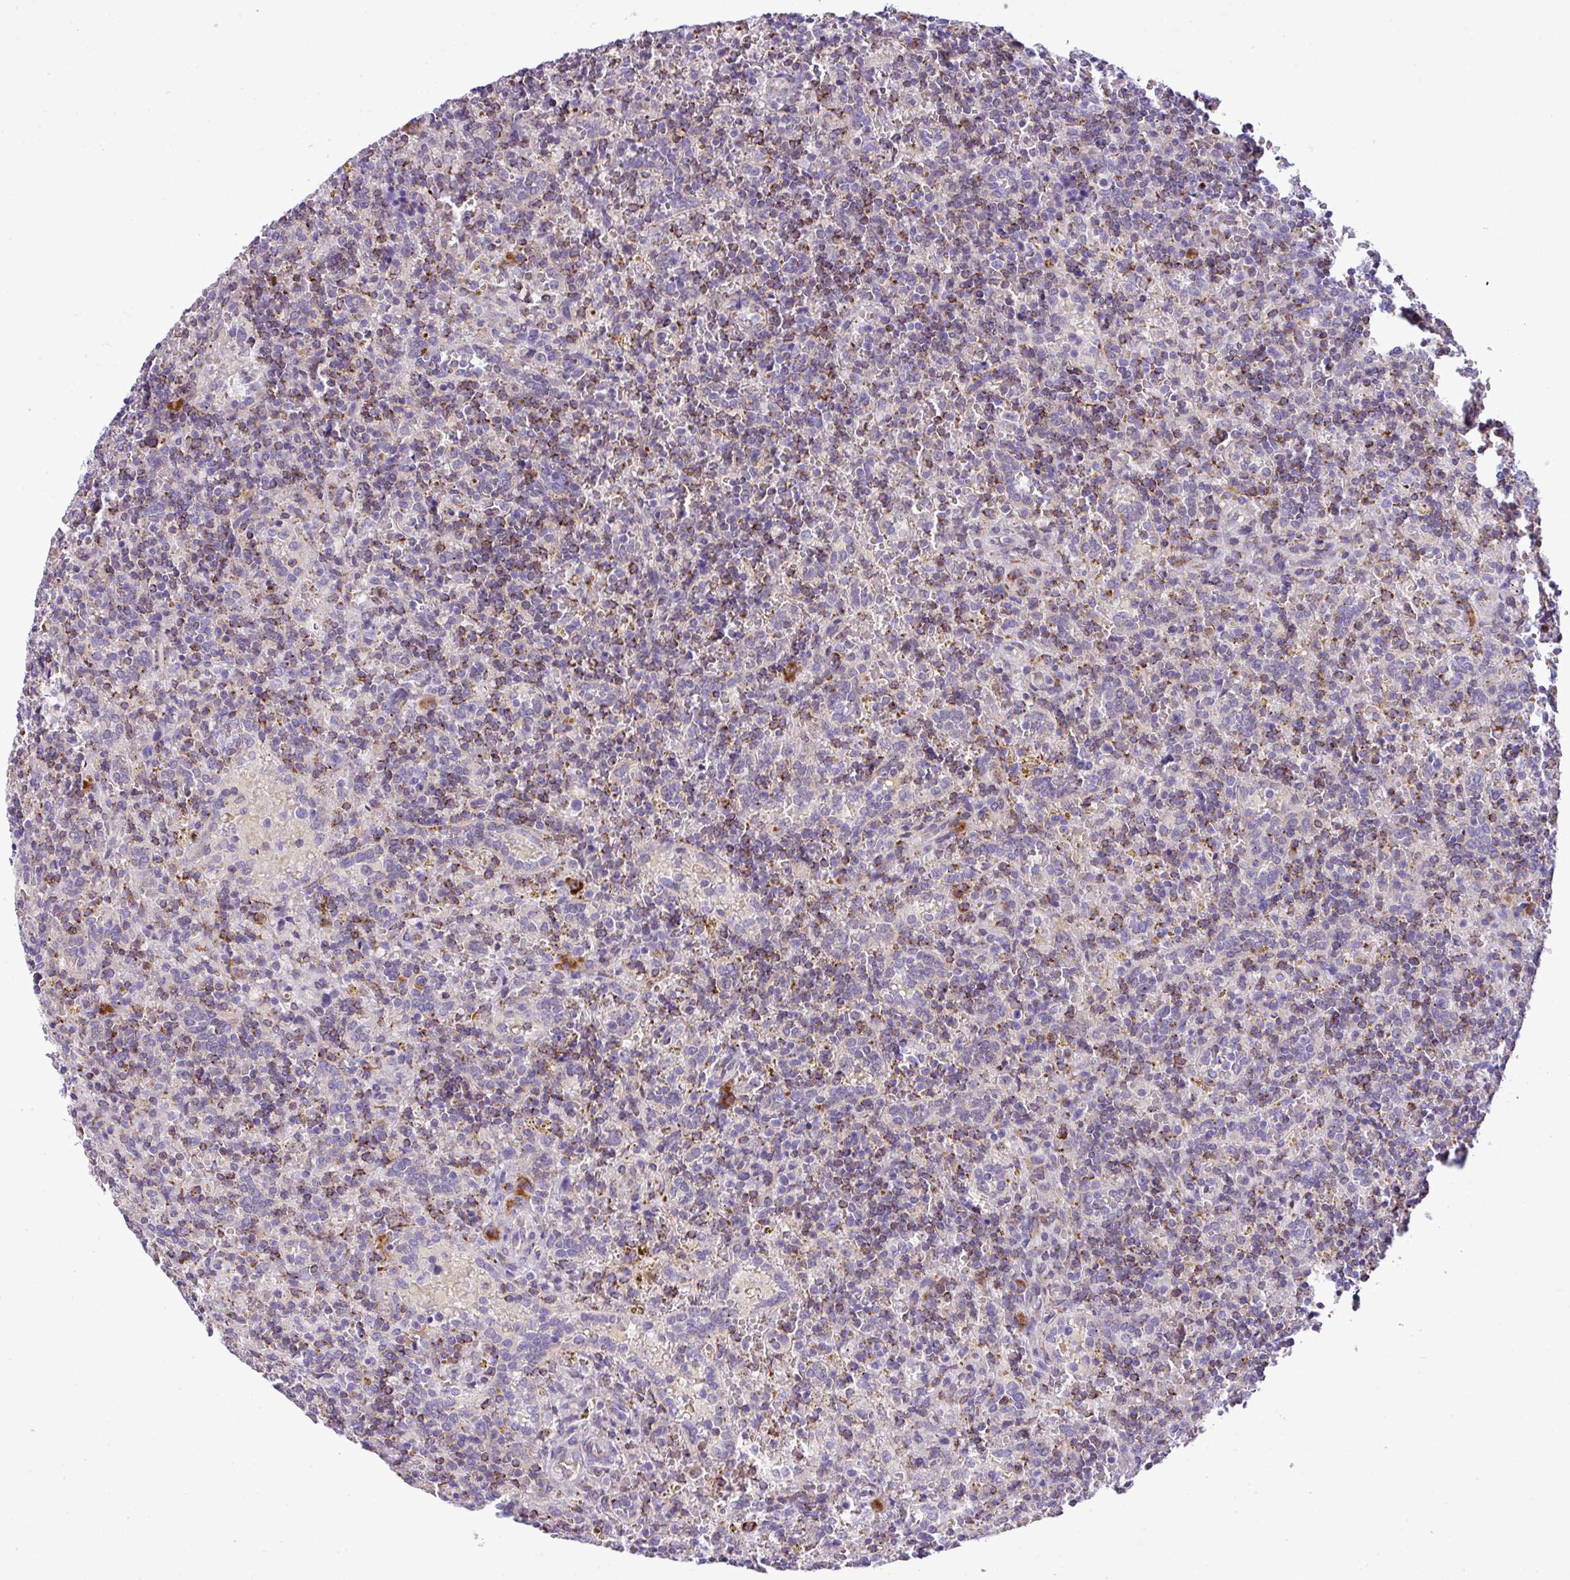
{"staining": {"intensity": "negative", "quantity": "none", "location": "none"}, "tissue": "lymphoma", "cell_type": "Tumor cells", "image_type": "cancer", "snomed": [{"axis": "morphology", "description": "Malignant lymphoma, non-Hodgkin's type, Low grade"}, {"axis": "topography", "description": "Spleen"}], "caption": "This is an immunohistochemistry photomicrograph of human lymphoma. There is no staining in tumor cells.", "gene": "CFAP97", "patient": {"sex": "male", "age": 67}}